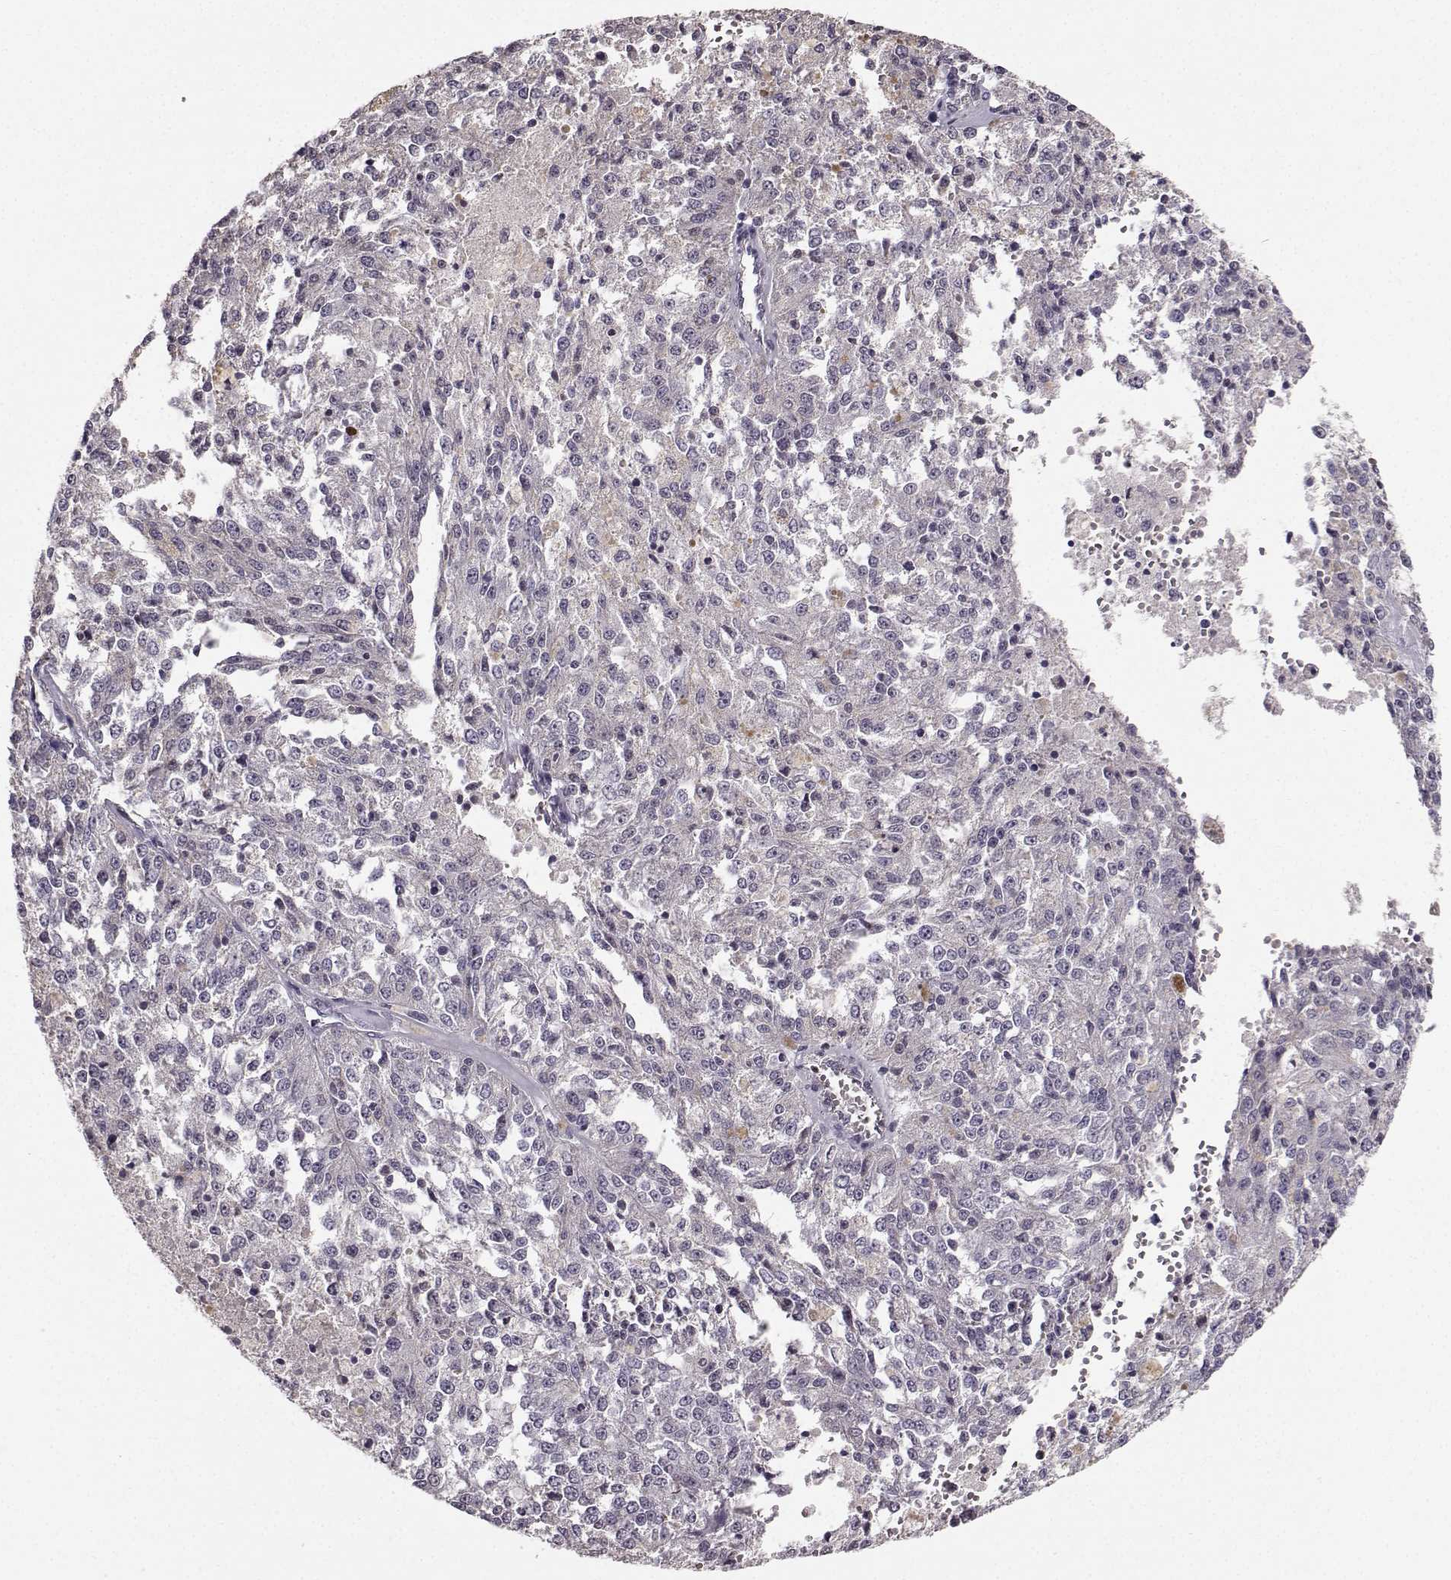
{"staining": {"intensity": "negative", "quantity": "none", "location": "none"}, "tissue": "melanoma", "cell_type": "Tumor cells", "image_type": "cancer", "snomed": [{"axis": "morphology", "description": "Malignant melanoma, Metastatic site"}, {"axis": "topography", "description": "Lymph node"}], "caption": "DAB immunohistochemical staining of human malignant melanoma (metastatic site) exhibits no significant positivity in tumor cells.", "gene": "TSPYL5", "patient": {"sex": "female", "age": 64}}